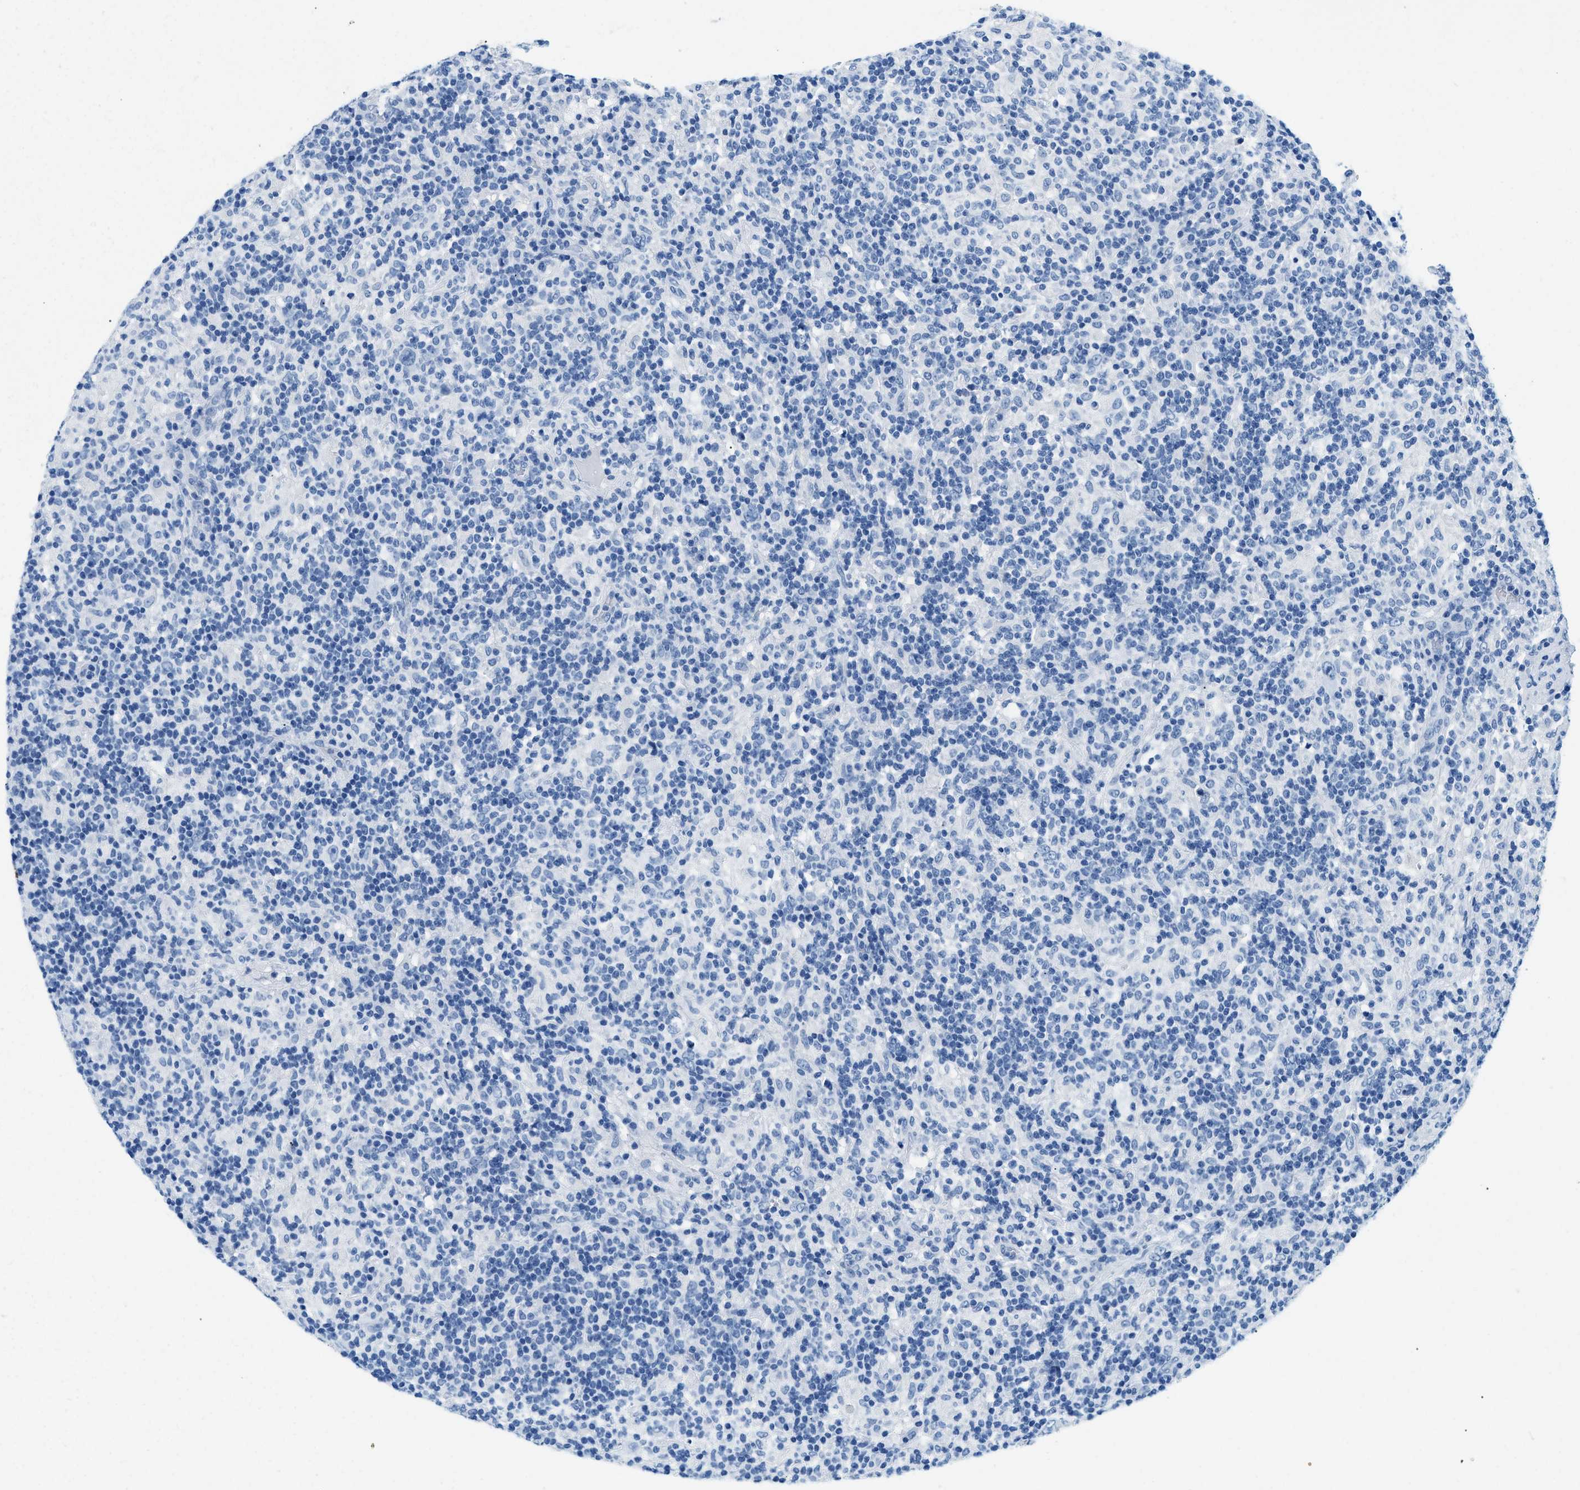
{"staining": {"intensity": "negative", "quantity": "none", "location": "none"}, "tissue": "lymphoma", "cell_type": "Tumor cells", "image_type": "cancer", "snomed": [{"axis": "morphology", "description": "Hodgkin's disease, NOS"}, {"axis": "topography", "description": "Lymph node"}], "caption": "Tumor cells are negative for protein expression in human lymphoma. The staining was performed using DAB to visualize the protein expression in brown, while the nuclei were stained in blue with hematoxylin (Magnification: 20x).", "gene": "STXBP2", "patient": {"sex": "male", "age": 70}}